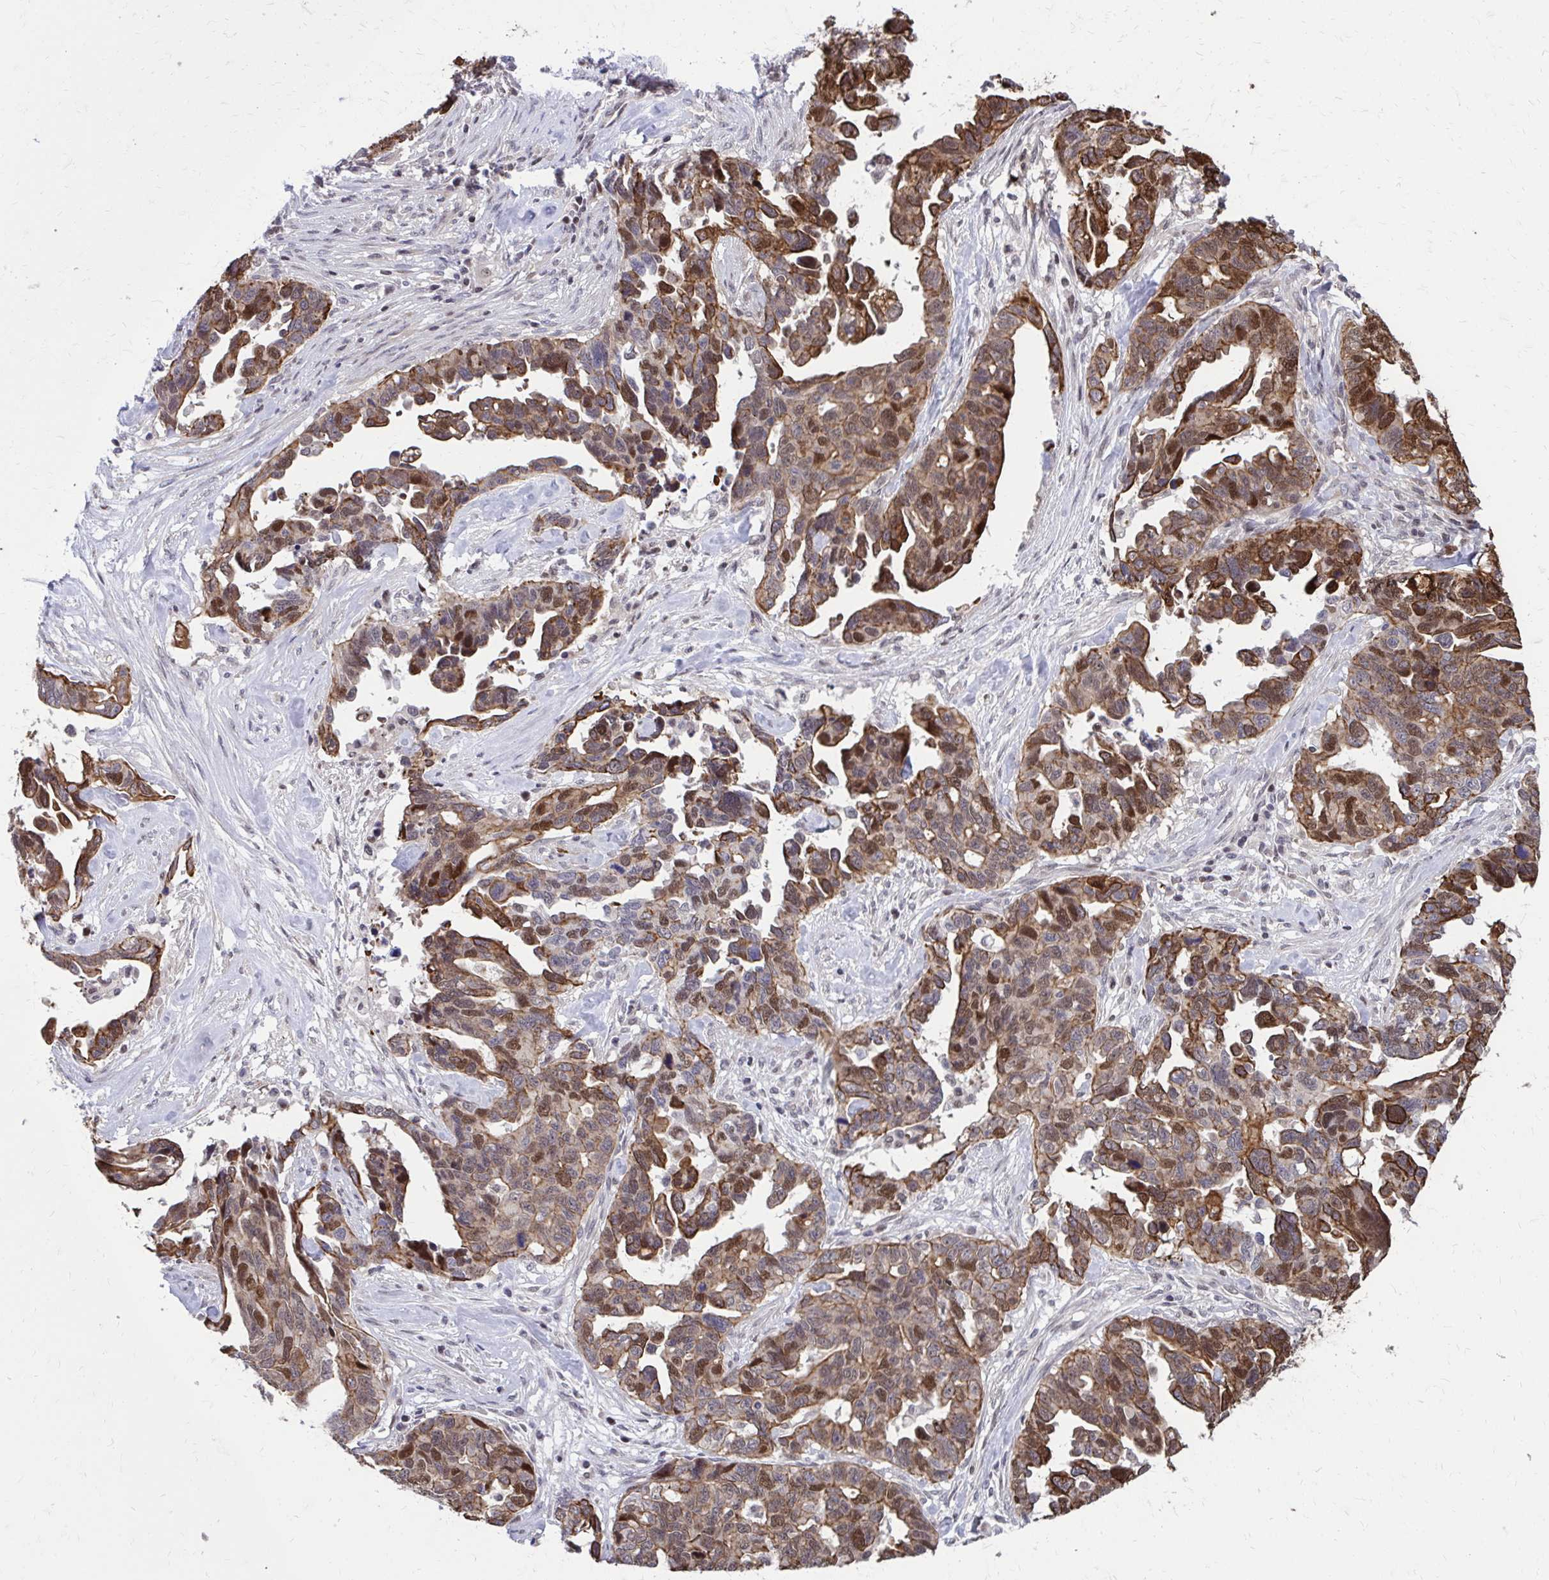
{"staining": {"intensity": "moderate", "quantity": ">75%", "location": "cytoplasmic/membranous,nuclear"}, "tissue": "ovarian cancer", "cell_type": "Tumor cells", "image_type": "cancer", "snomed": [{"axis": "morphology", "description": "Cystadenocarcinoma, serous, NOS"}, {"axis": "topography", "description": "Ovary"}], "caption": "Brown immunohistochemical staining in serous cystadenocarcinoma (ovarian) displays moderate cytoplasmic/membranous and nuclear positivity in about >75% of tumor cells.", "gene": "ANKRD30B", "patient": {"sex": "female", "age": 69}}